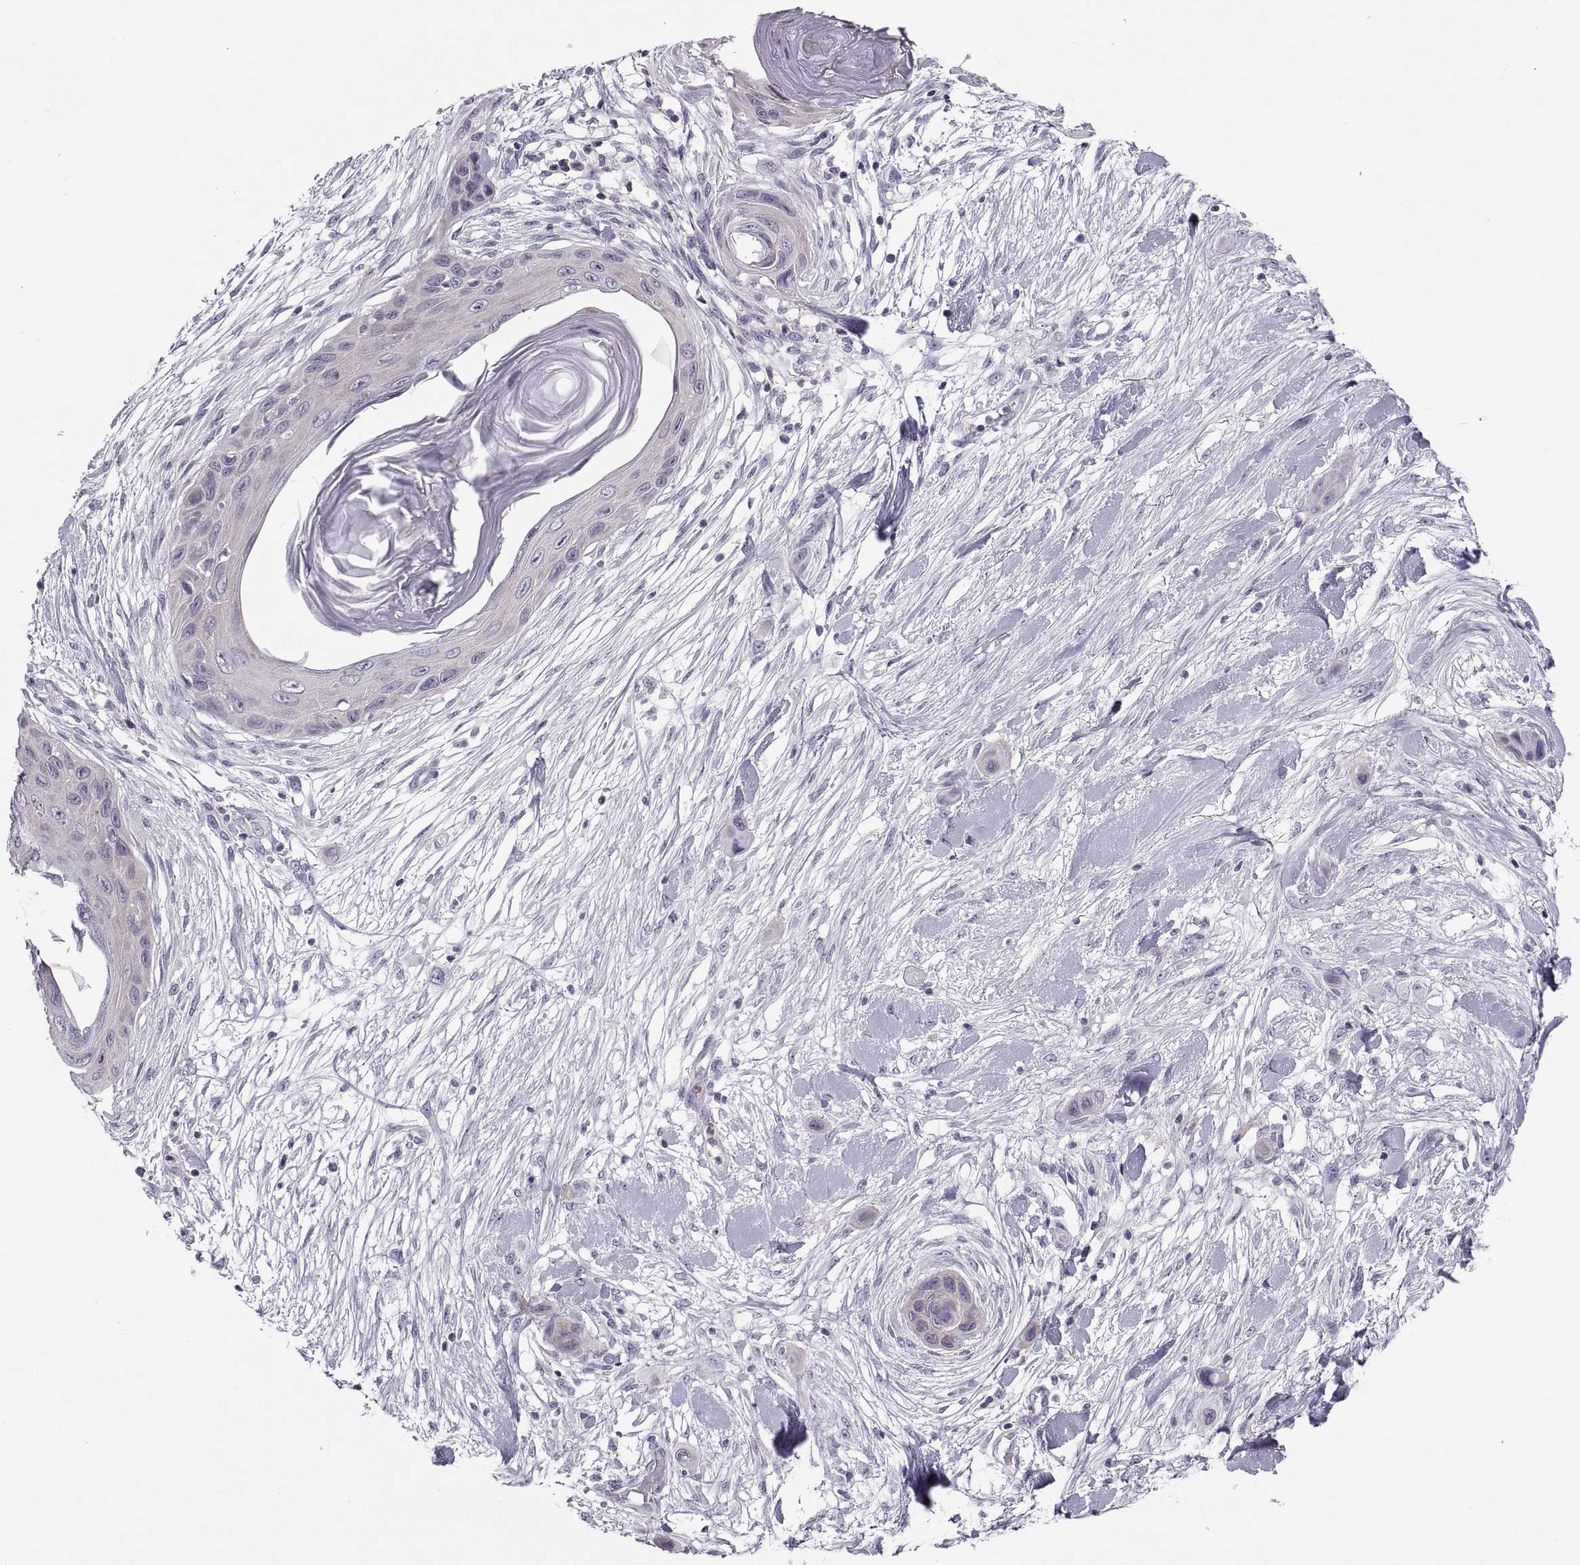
{"staining": {"intensity": "negative", "quantity": "none", "location": "none"}, "tissue": "skin cancer", "cell_type": "Tumor cells", "image_type": "cancer", "snomed": [{"axis": "morphology", "description": "Squamous cell carcinoma, NOS"}, {"axis": "topography", "description": "Skin"}], "caption": "Immunohistochemistry of human skin cancer reveals no positivity in tumor cells.", "gene": "TTC21A", "patient": {"sex": "male", "age": 79}}